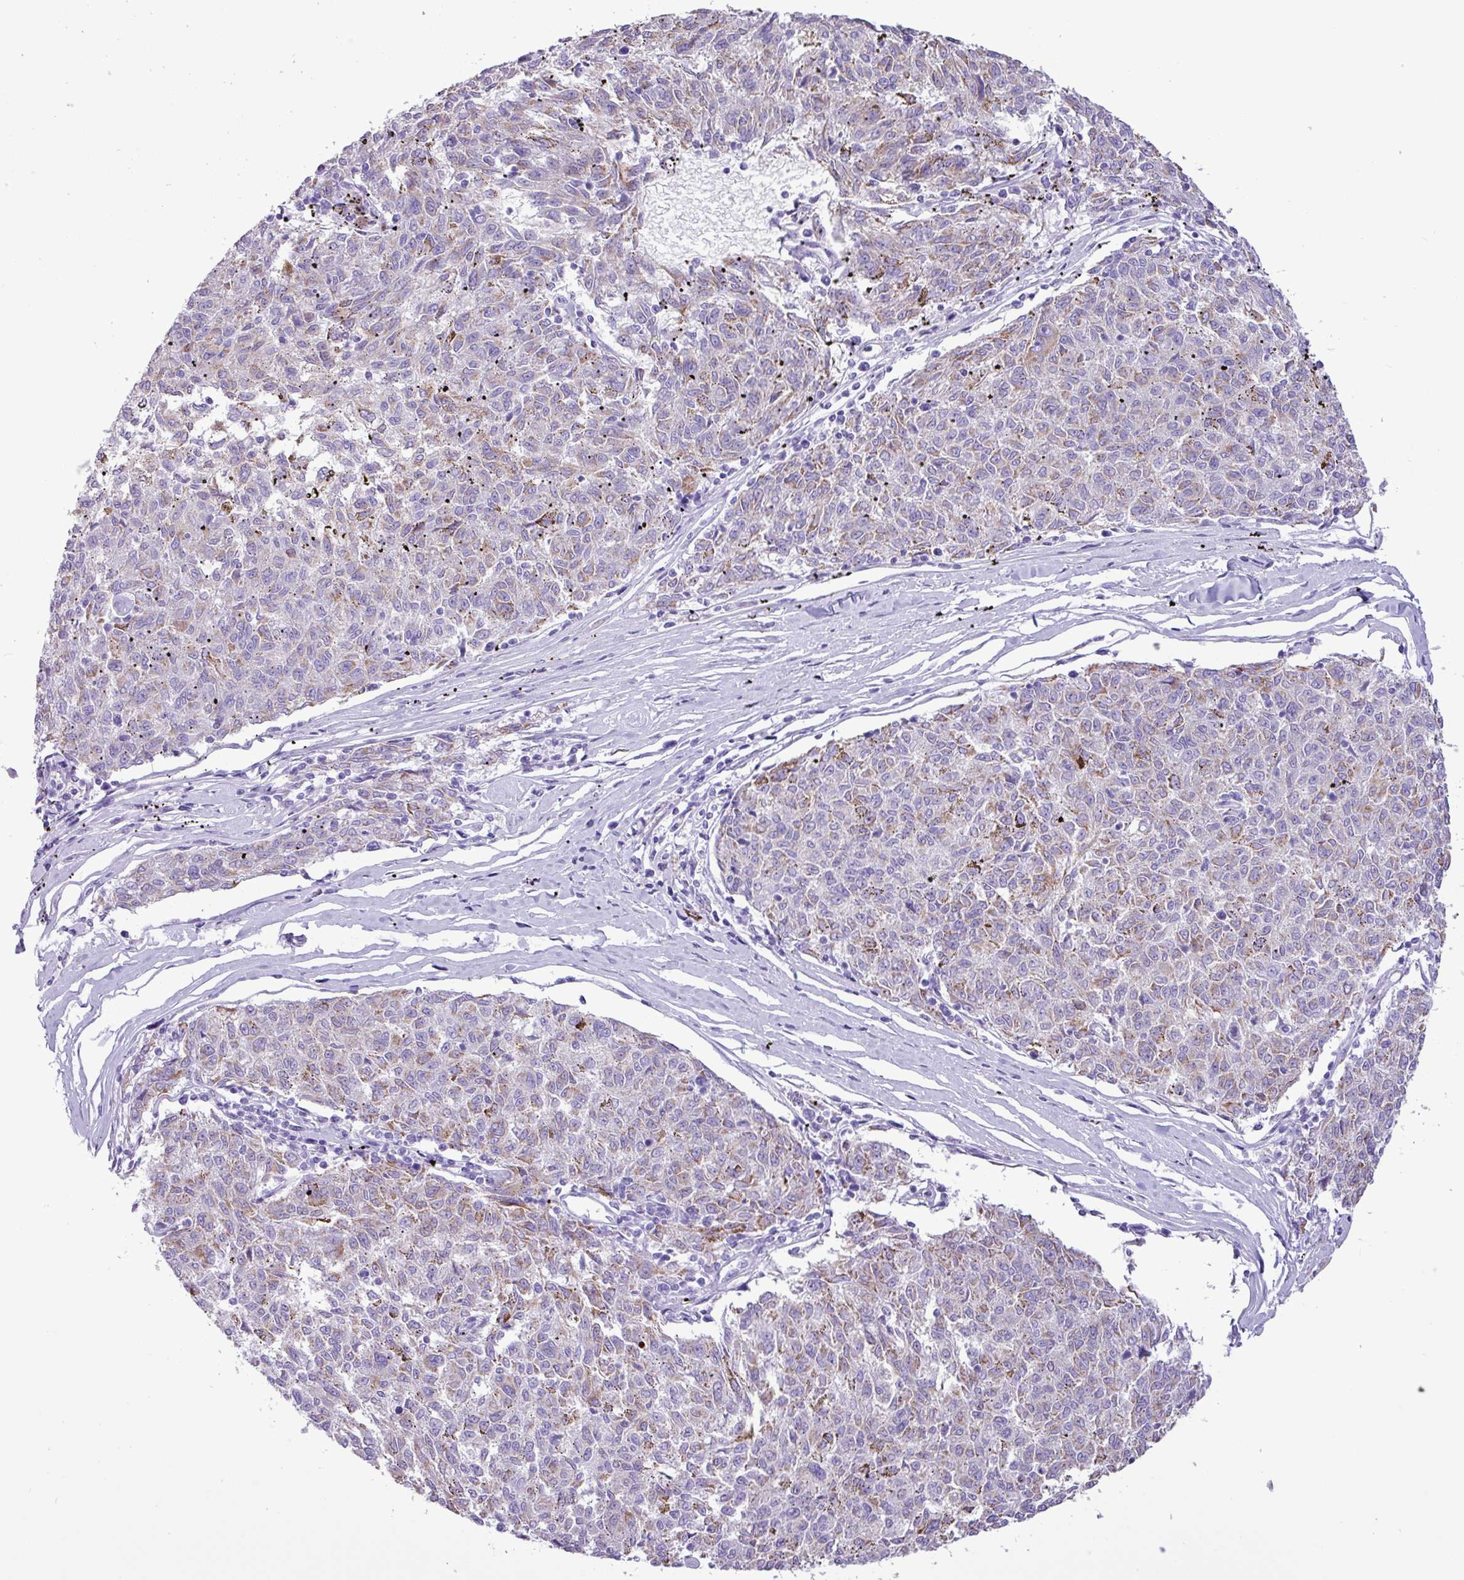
{"staining": {"intensity": "negative", "quantity": "none", "location": "none"}, "tissue": "melanoma", "cell_type": "Tumor cells", "image_type": "cancer", "snomed": [{"axis": "morphology", "description": "Malignant melanoma, NOS"}, {"axis": "topography", "description": "Skin"}], "caption": "This is a micrograph of immunohistochemistry (IHC) staining of melanoma, which shows no positivity in tumor cells.", "gene": "CKMT2", "patient": {"sex": "female", "age": 72}}